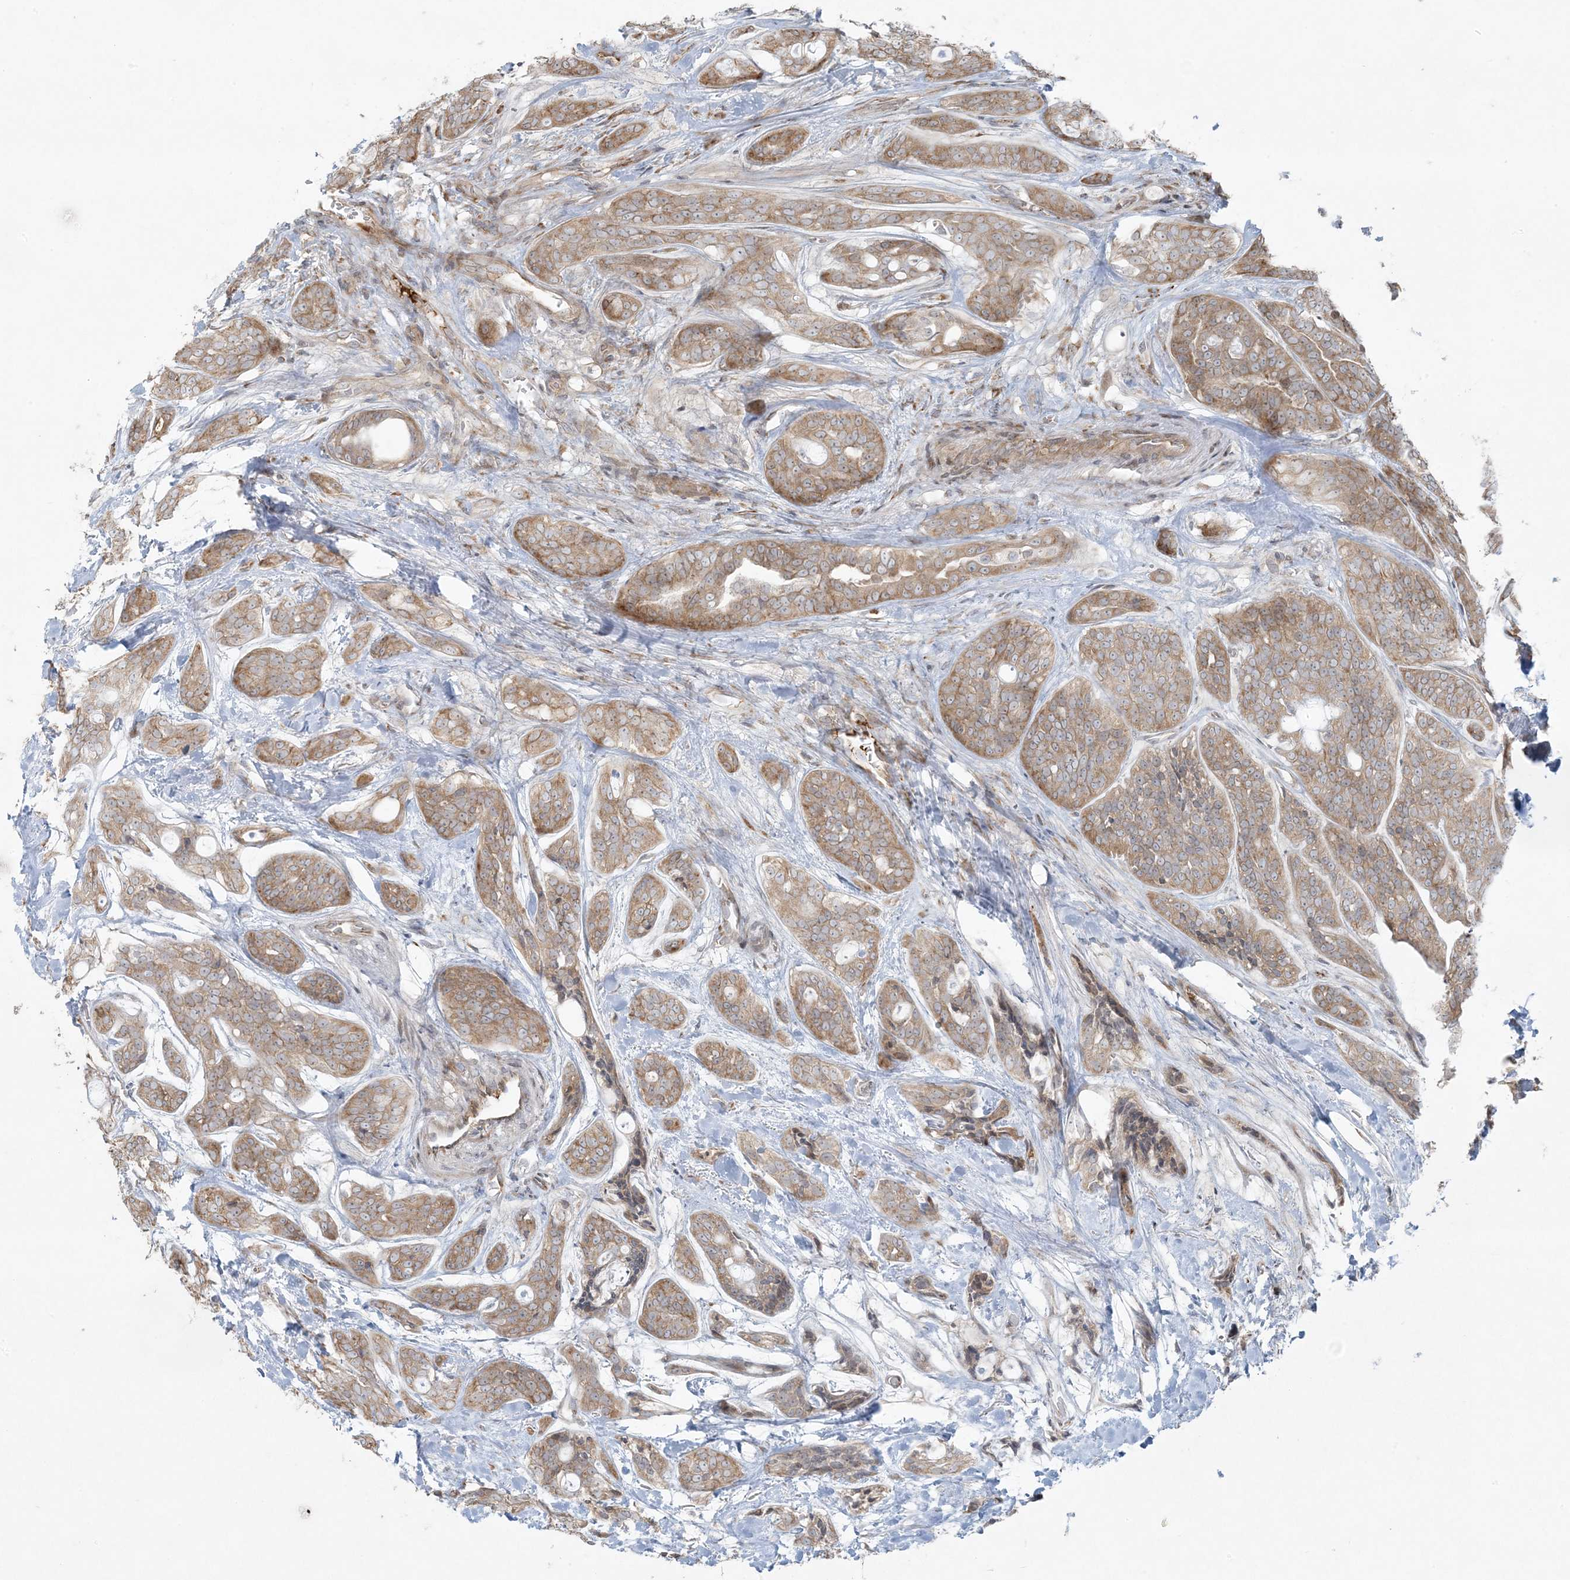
{"staining": {"intensity": "moderate", "quantity": "25%-75%", "location": "cytoplasmic/membranous"}, "tissue": "head and neck cancer", "cell_type": "Tumor cells", "image_type": "cancer", "snomed": [{"axis": "morphology", "description": "Adenocarcinoma, NOS"}, {"axis": "topography", "description": "Head-Neck"}], "caption": "Human head and neck adenocarcinoma stained with a protein marker exhibits moderate staining in tumor cells.", "gene": "ZNF263", "patient": {"sex": "male", "age": 66}}